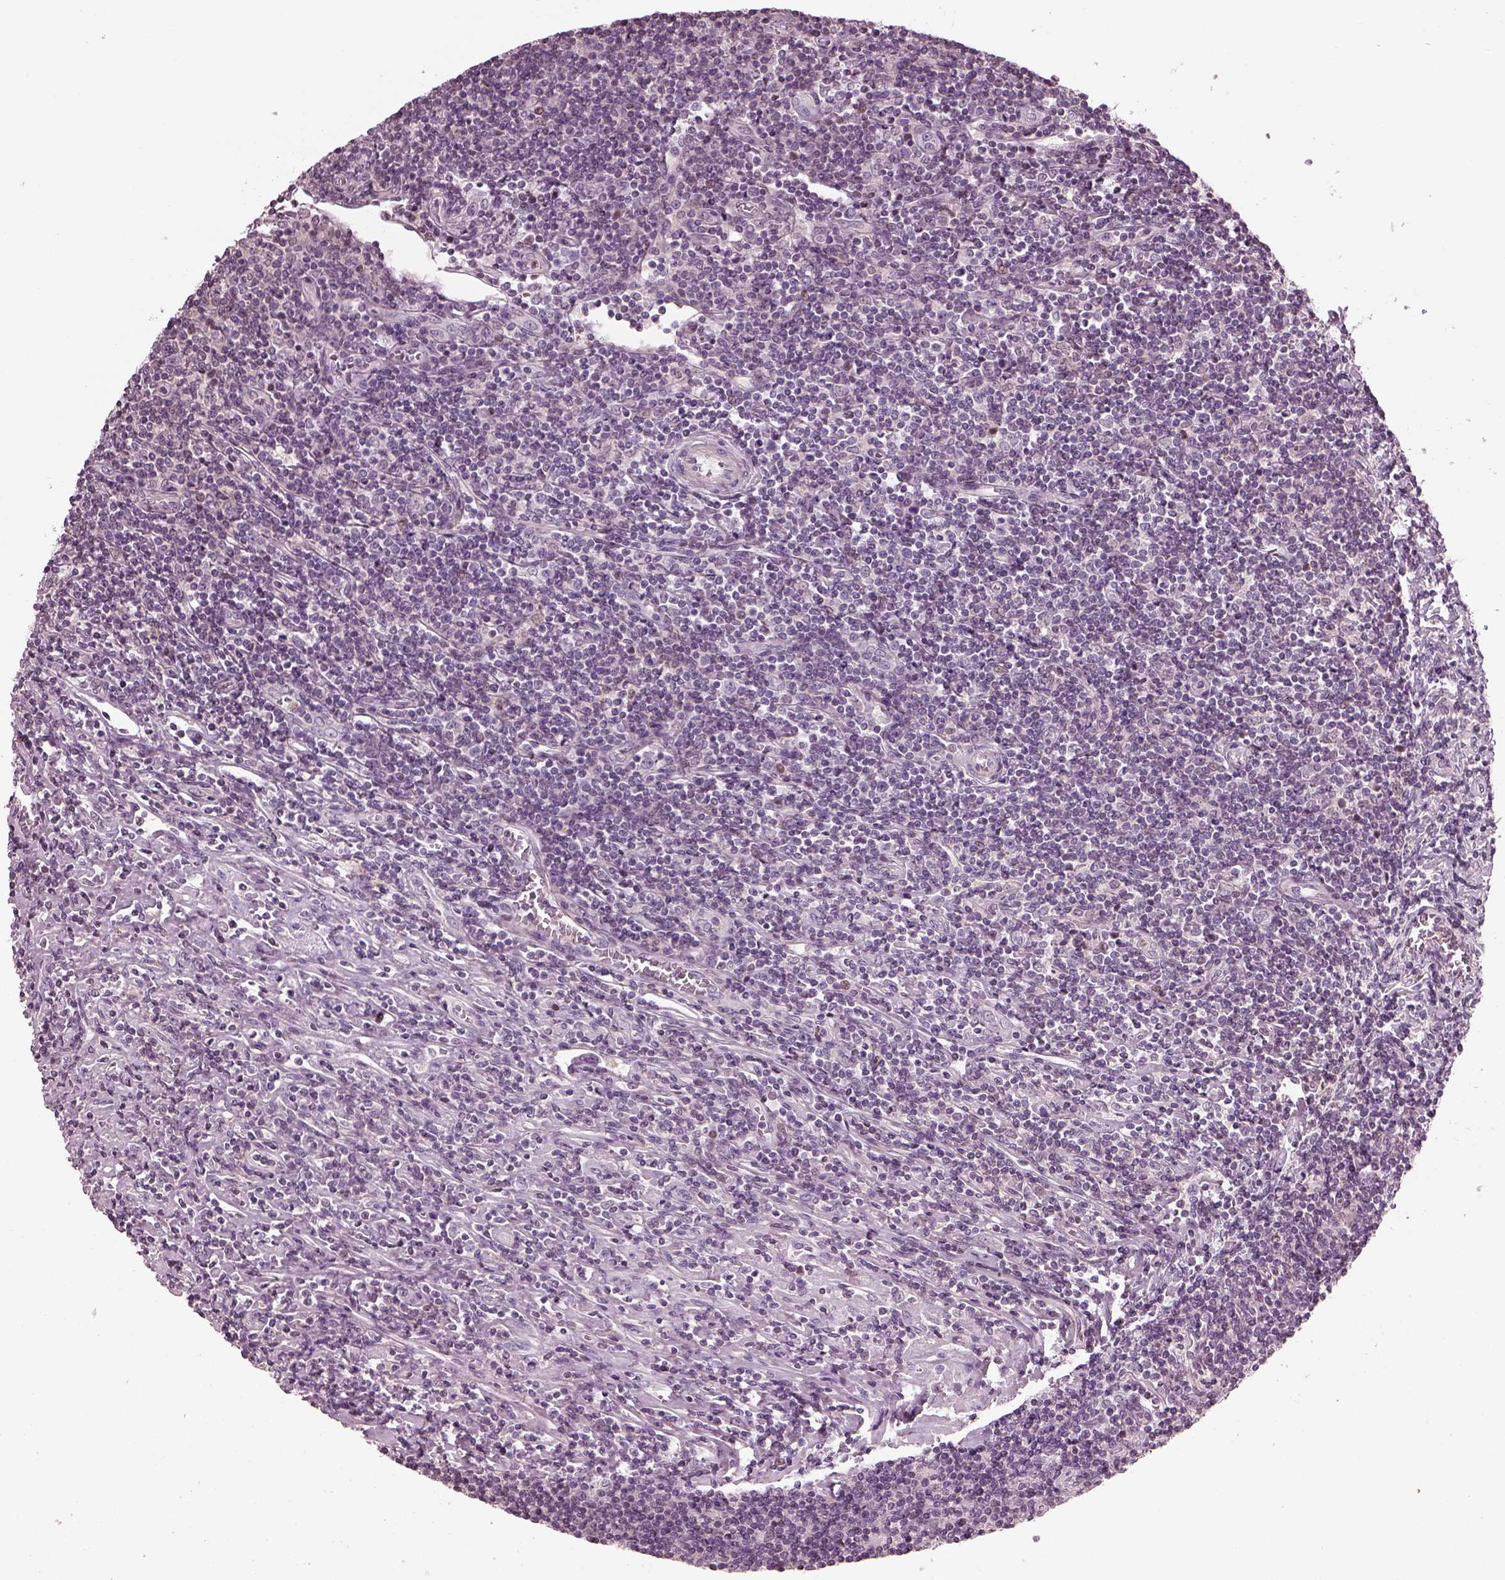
{"staining": {"intensity": "negative", "quantity": "none", "location": "none"}, "tissue": "lymphoma", "cell_type": "Tumor cells", "image_type": "cancer", "snomed": [{"axis": "morphology", "description": "Hodgkin's disease, NOS"}, {"axis": "topography", "description": "Lymph node"}], "caption": "Hodgkin's disease was stained to show a protein in brown. There is no significant staining in tumor cells.", "gene": "BFSP1", "patient": {"sex": "male", "age": 40}}